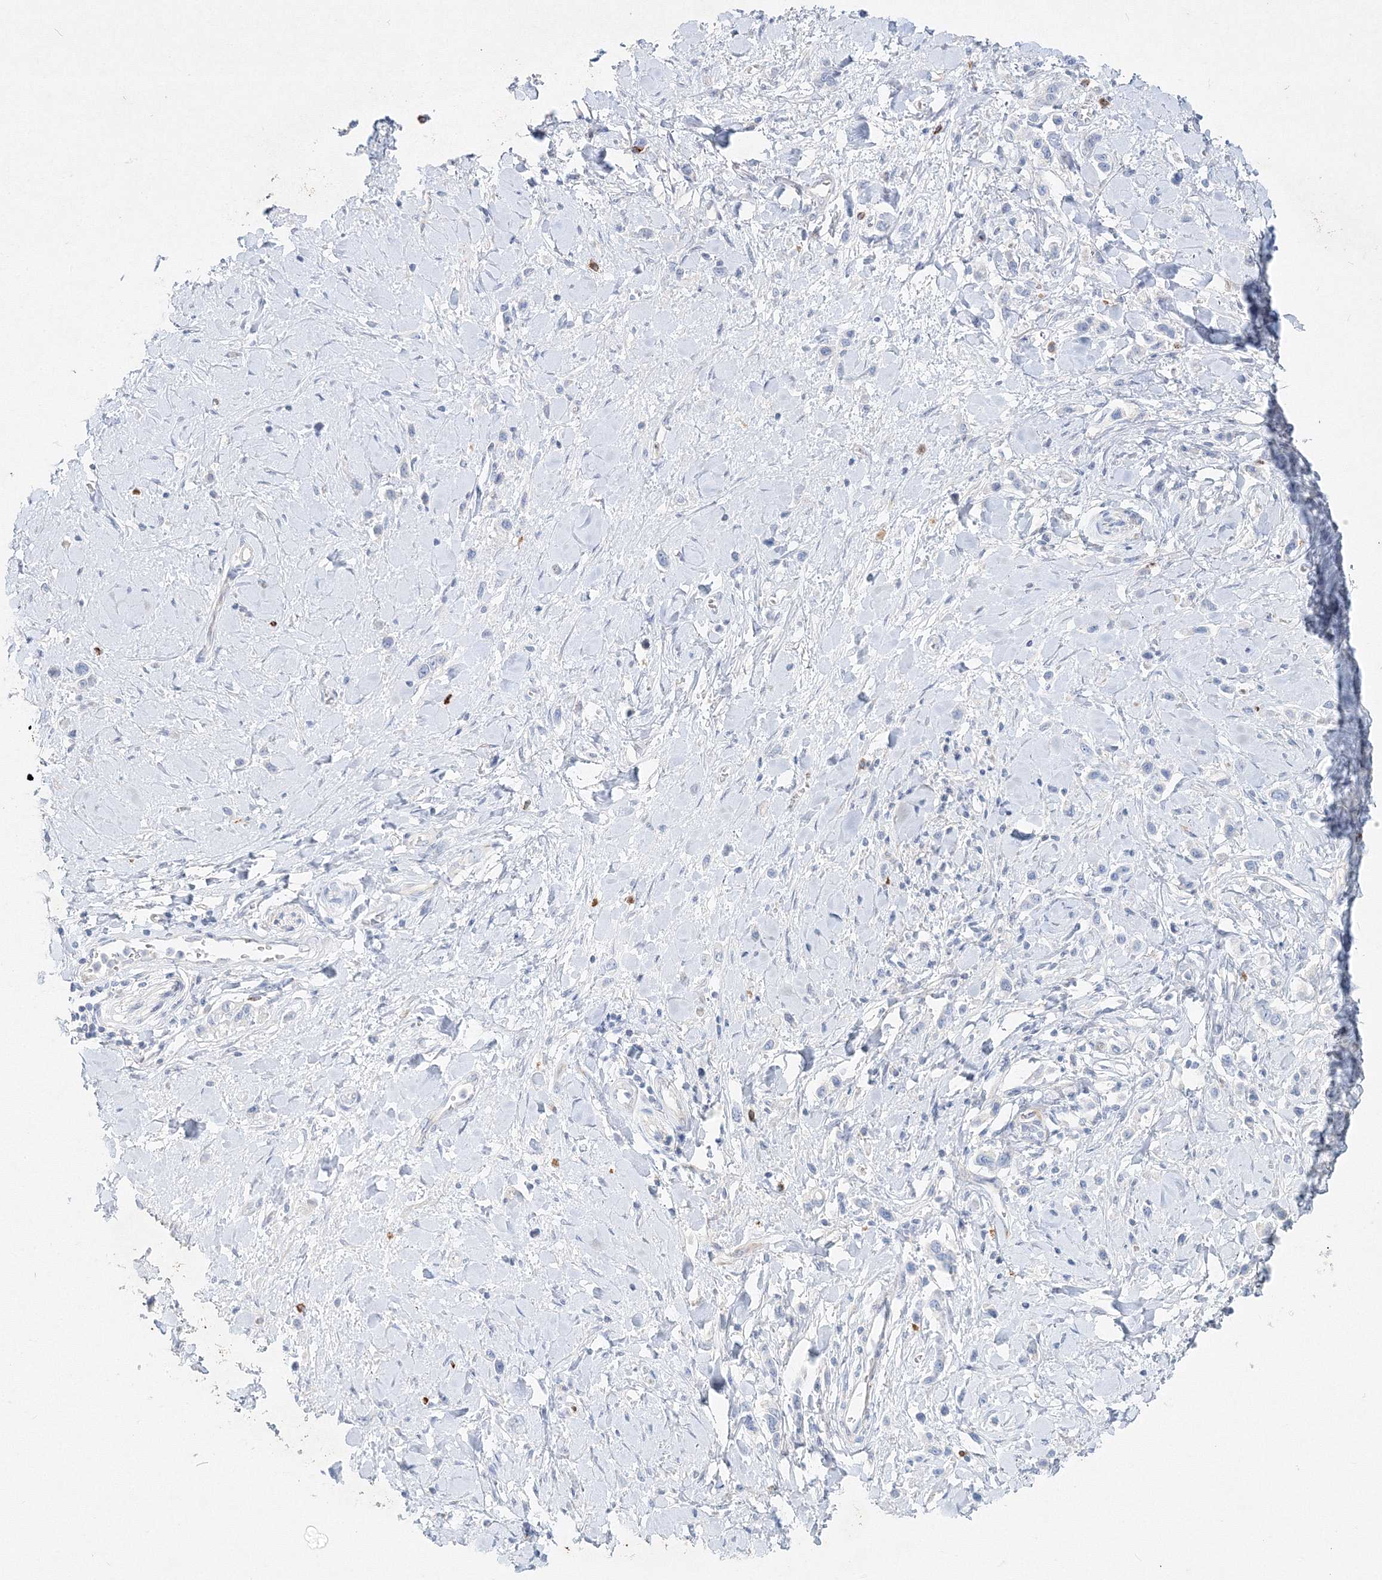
{"staining": {"intensity": "negative", "quantity": "none", "location": "none"}, "tissue": "stomach cancer", "cell_type": "Tumor cells", "image_type": "cancer", "snomed": [{"axis": "morphology", "description": "Normal tissue, NOS"}, {"axis": "morphology", "description": "Adenocarcinoma, NOS"}, {"axis": "topography", "description": "Stomach, upper"}, {"axis": "topography", "description": "Stomach"}], "caption": "DAB immunohistochemical staining of adenocarcinoma (stomach) shows no significant expression in tumor cells. (Brightfield microscopy of DAB immunohistochemistry at high magnification).", "gene": "DNAH1", "patient": {"sex": "female", "age": 65}}